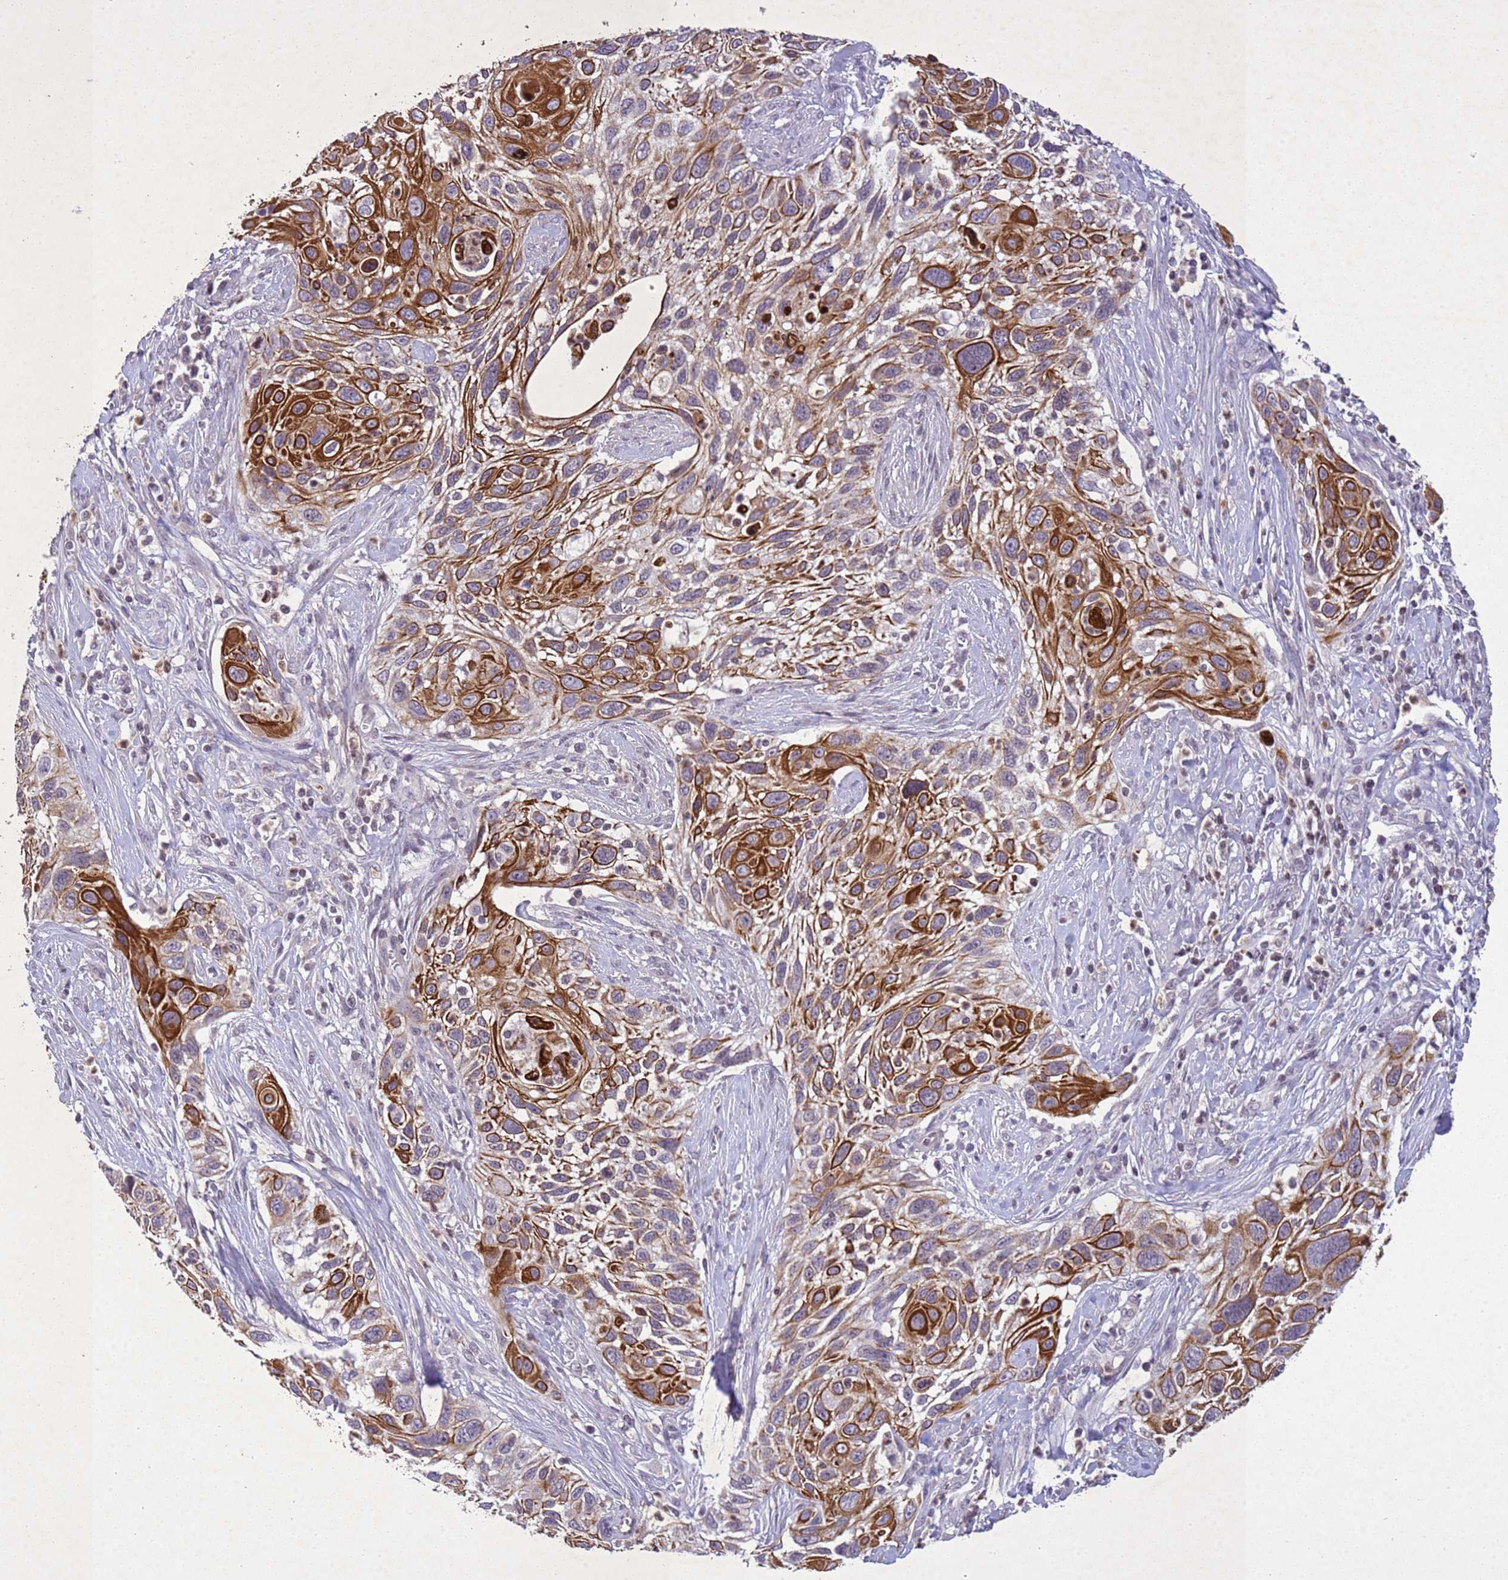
{"staining": {"intensity": "strong", "quantity": ">75%", "location": "cytoplasmic/membranous"}, "tissue": "cervical cancer", "cell_type": "Tumor cells", "image_type": "cancer", "snomed": [{"axis": "morphology", "description": "Squamous cell carcinoma, NOS"}, {"axis": "topography", "description": "Cervix"}], "caption": "Immunohistochemical staining of squamous cell carcinoma (cervical) reveals strong cytoplasmic/membranous protein expression in approximately >75% of tumor cells.", "gene": "NLRP11", "patient": {"sex": "female", "age": 70}}